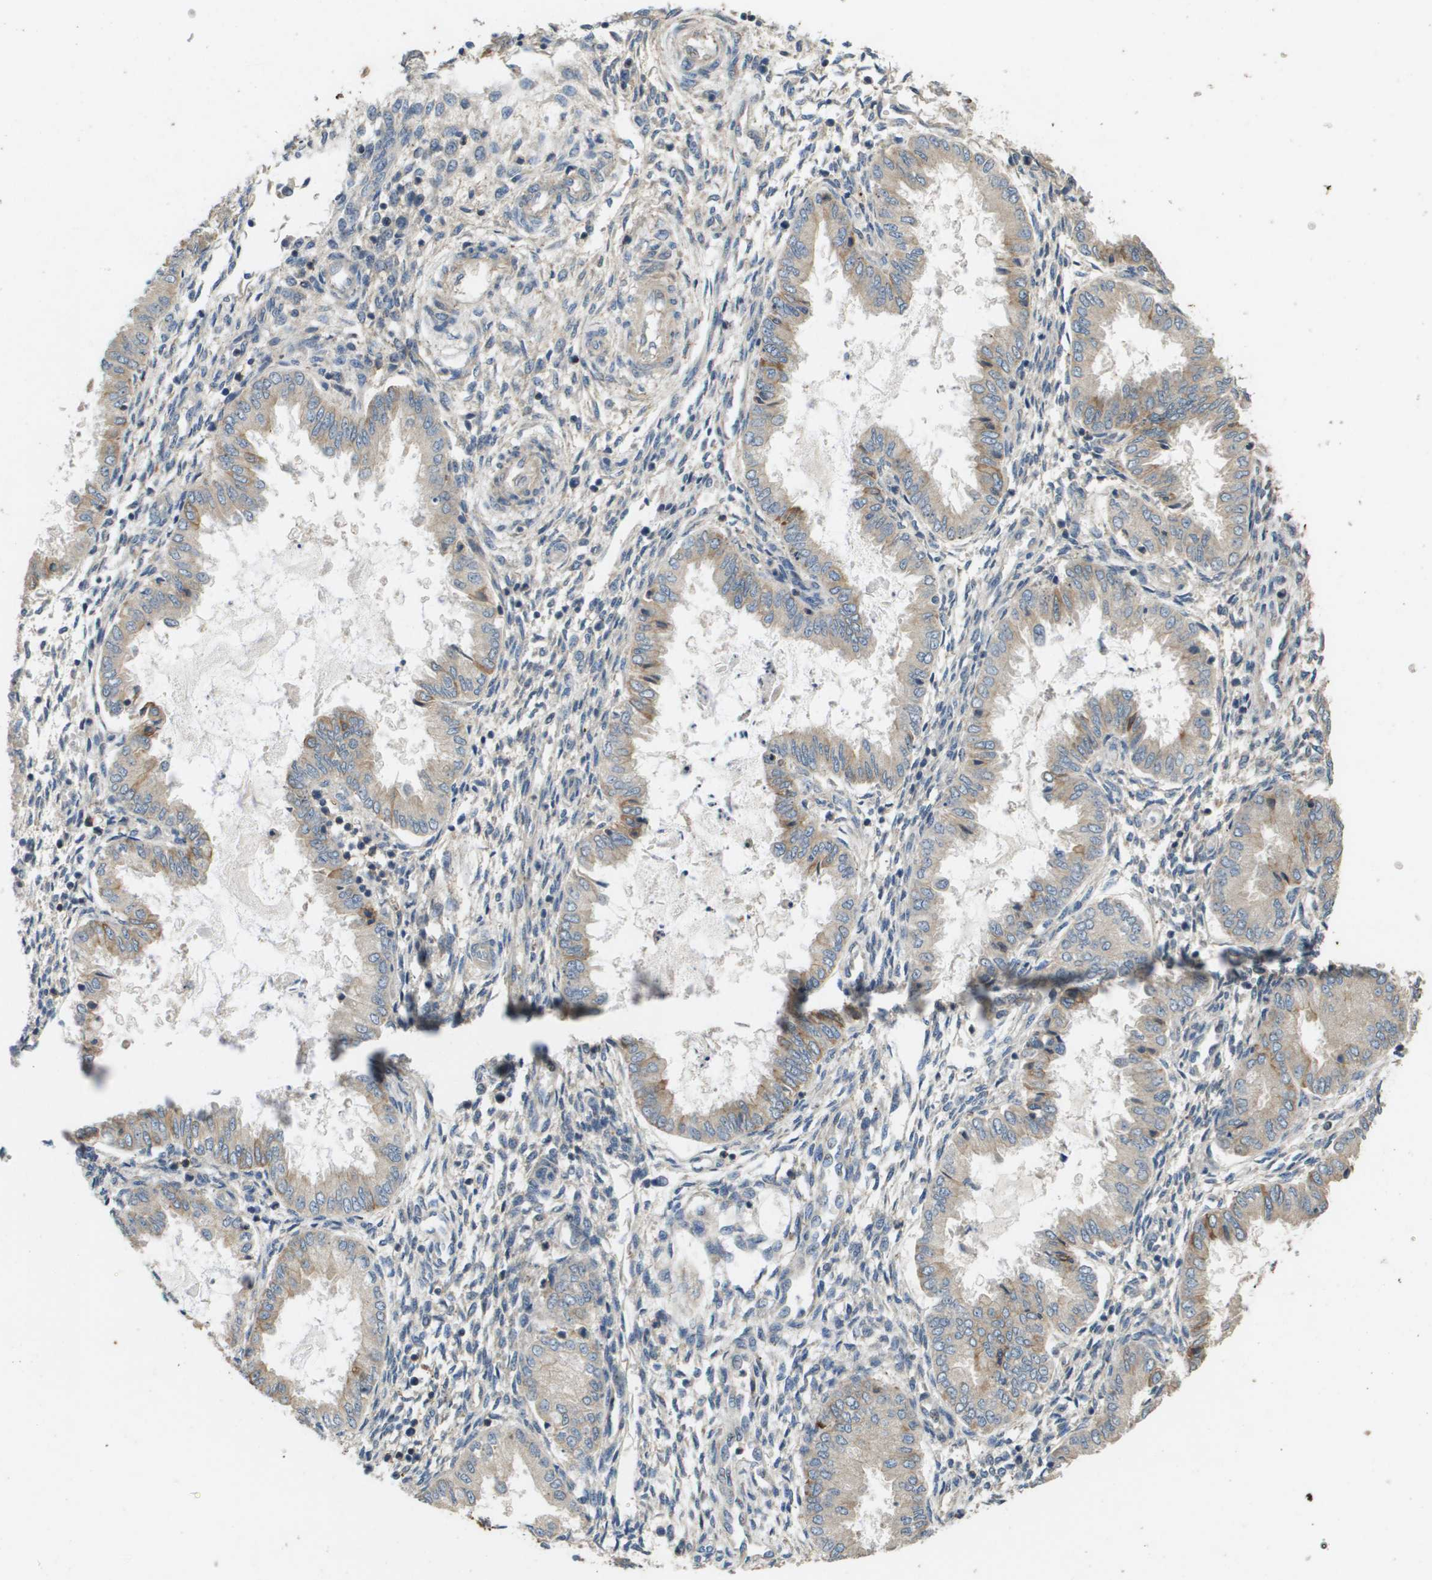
{"staining": {"intensity": "weak", "quantity": "<25%", "location": "cytoplasmic/membranous"}, "tissue": "endometrium", "cell_type": "Cells in endometrial stroma", "image_type": "normal", "snomed": [{"axis": "morphology", "description": "Normal tissue, NOS"}, {"axis": "topography", "description": "Endometrium"}], "caption": "Protein analysis of normal endometrium demonstrates no significant staining in cells in endometrial stroma.", "gene": "KRT23", "patient": {"sex": "female", "age": 33}}